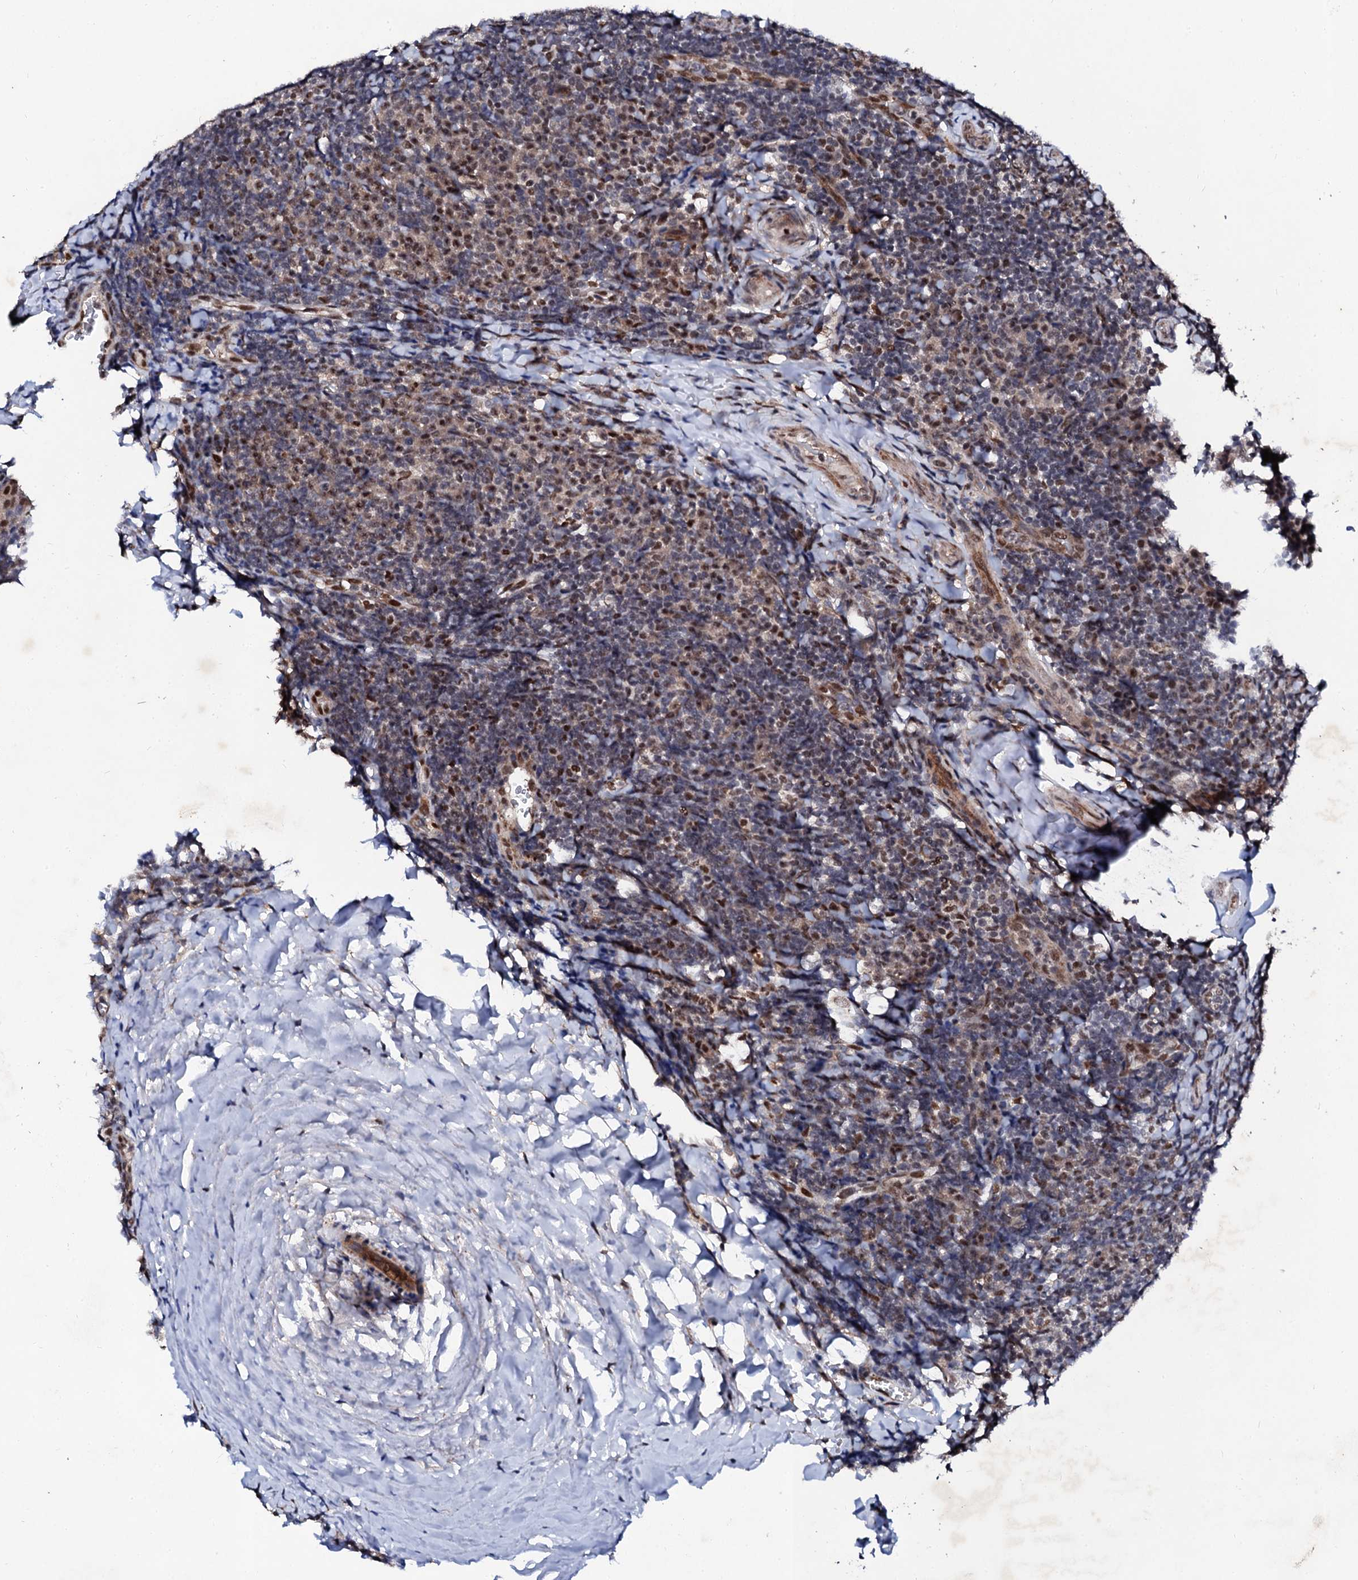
{"staining": {"intensity": "moderate", "quantity": ">75%", "location": "nuclear"}, "tissue": "tonsil", "cell_type": "Germinal center cells", "image_type": "normal", "snomed": [{"axis": "morphology", "description": "Normal tissue, NOS"}, {"axis": "topography", "description": "Tonsil"}], "caption": "About >75% of germinal center cells in unremarkable human tonsil exhibit moderate nuclear protein positivity as visualized by brown immunohistochemical staining.", "gene": "CSTF3", "patient": {"sex": "male", "age": 17}}